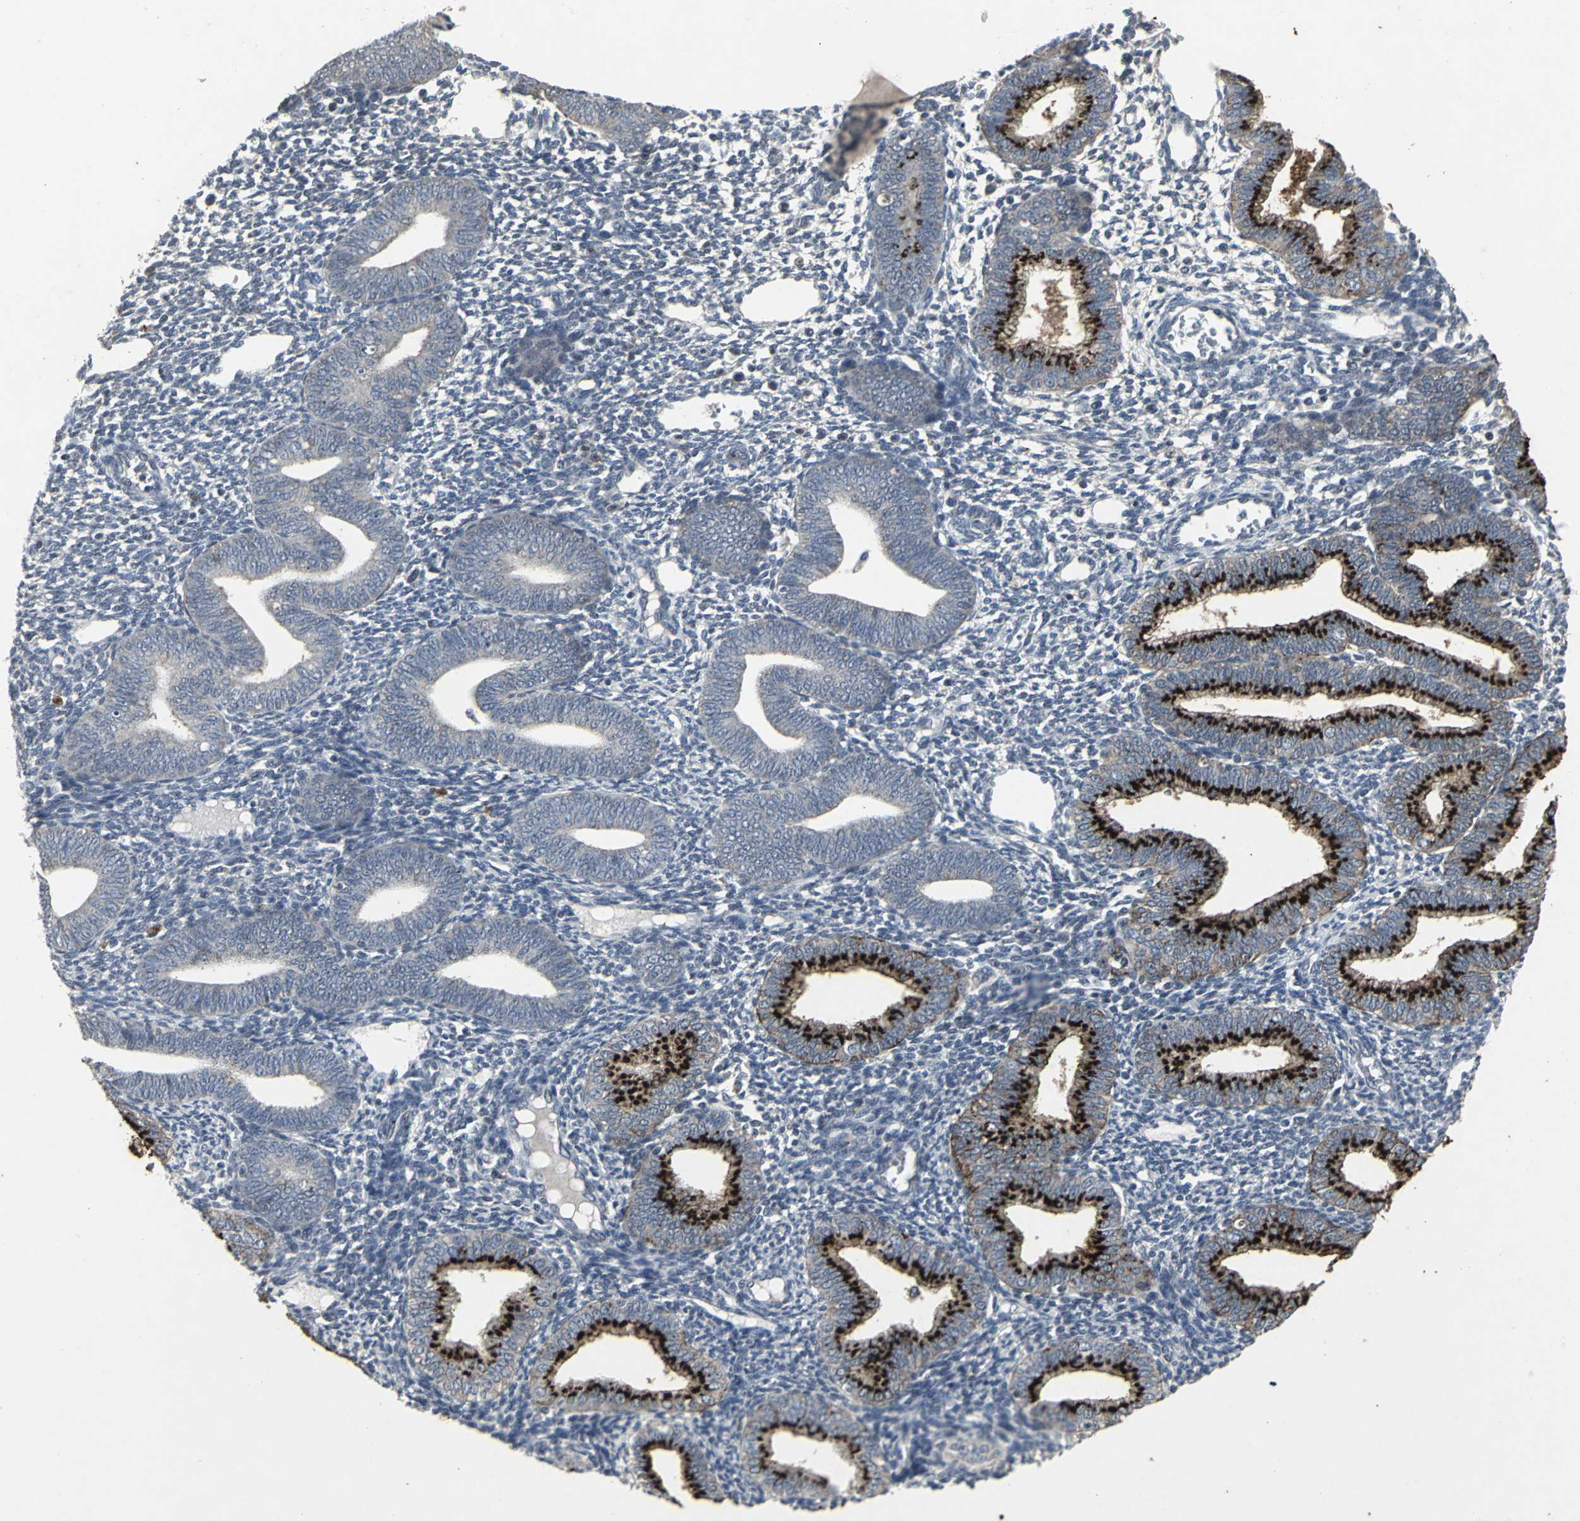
{"staining": {"intensity": "negative", "quantity": "none", "location": "none"}, "tissue": "endometrium", "cell_type": "Cells in endometrial stroma", "image_type": "normal", "snomed": [{"axis": "morphology", "description": "Normal tissue, NOS"}, {"axis": "topography", "description": "Endometrium"}], "caption": "Human endometrium stained for a protein using IHC demonstrates no expression in cells in endometrial stroma.", "gene": "BMP4", "patient": {"sex": "female", "age": 61}}